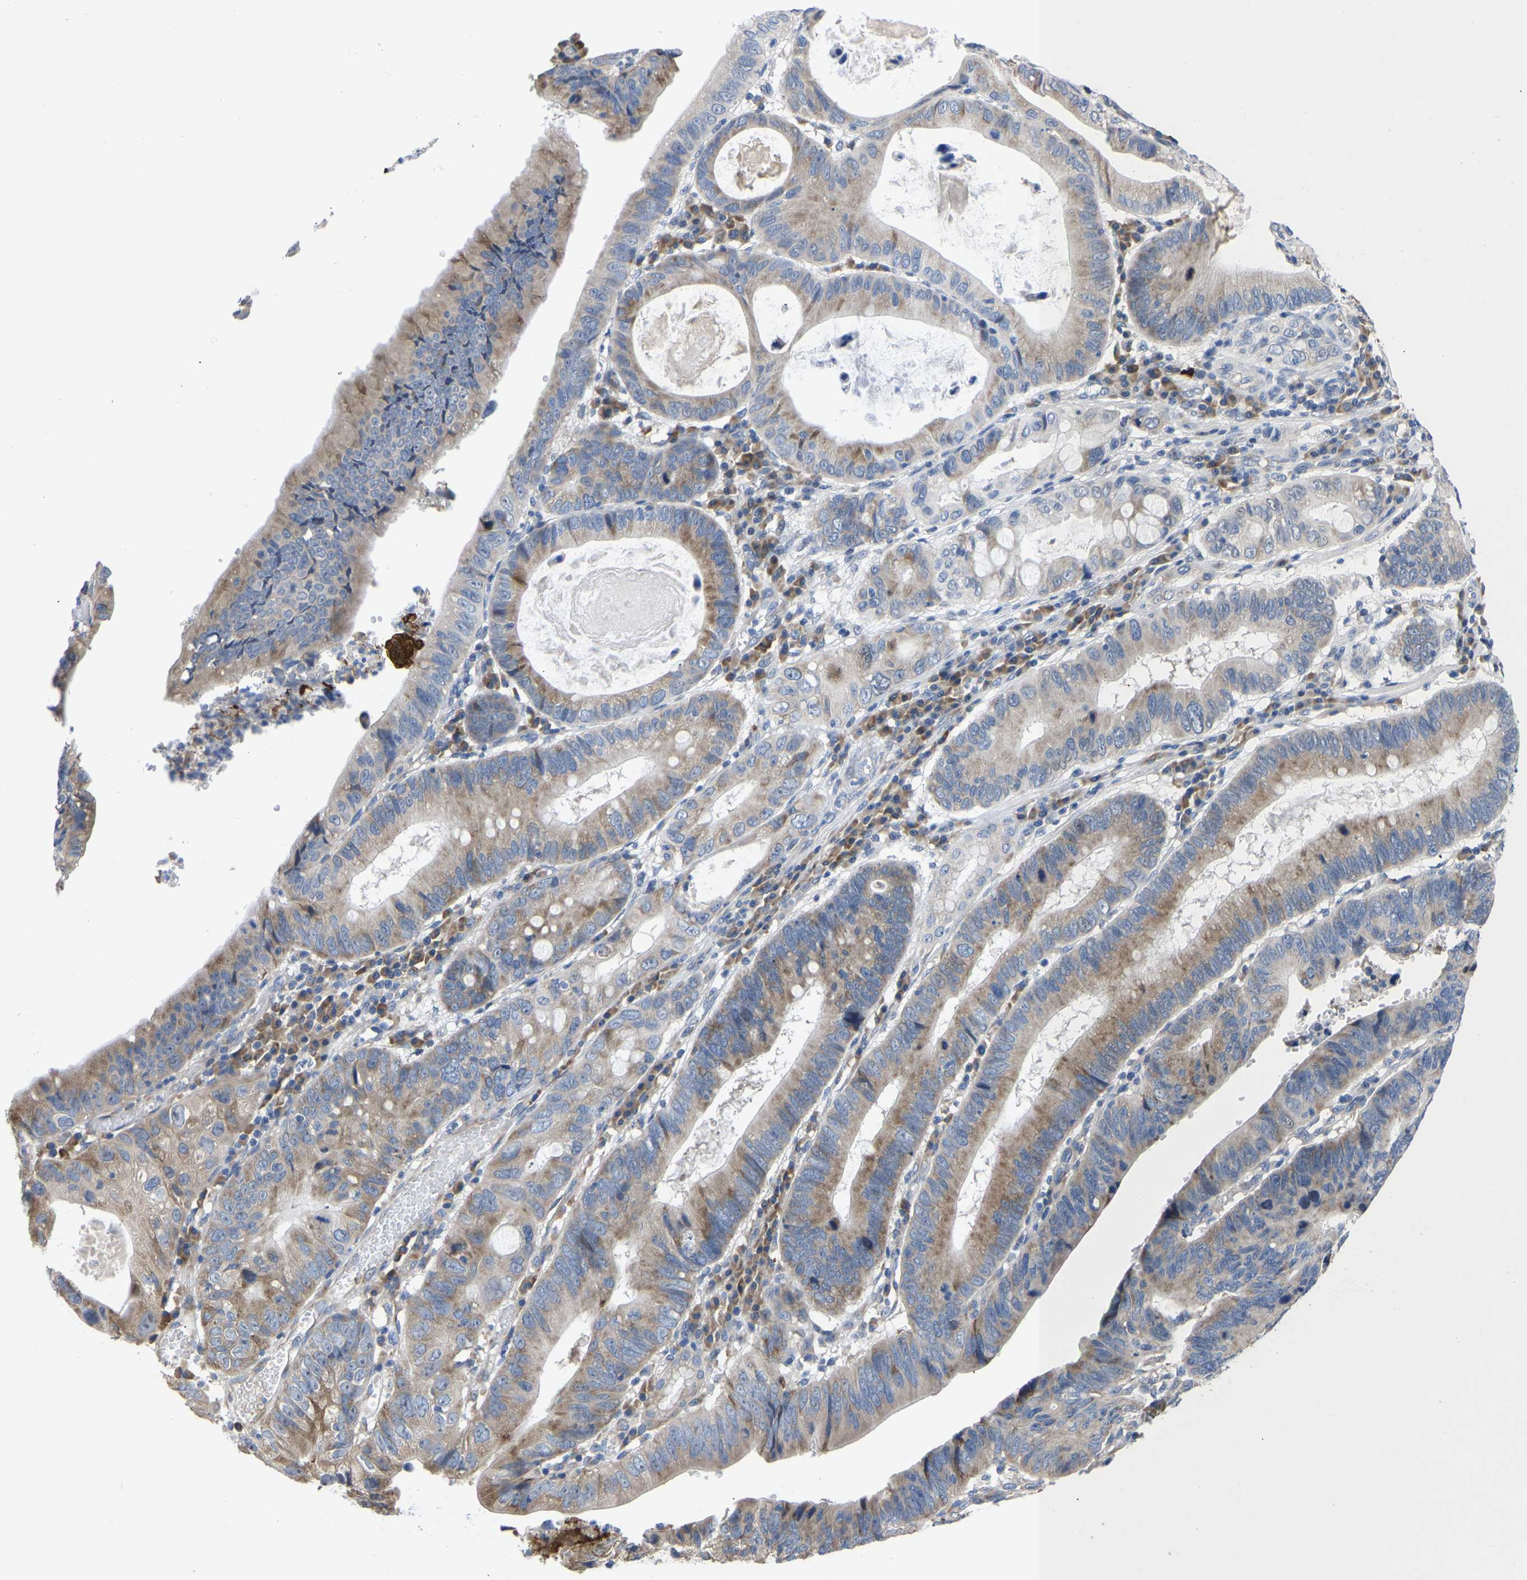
{"staining": {"intensity": "moderate", "quantity": "<25%", "location": "cytoplasmic/membranous"}, "tissue": "stomach cancer", "cell_type": "Tumor cells", "image_type": "cancer", "snomed": [{"axis": "morphology", "description": "Adenocarcinoma, NOS"}, {"axis": "topography", "description": "Stomach"}], "caption": "An immunohistochemistry micrograph of neoplastic tissue is shown. Protein staining in brown highlights moderate cytoplasmic/membranous positivity in stomach cancer within tumor cells.", "gene": "ABCA10", "patient": {"sex": "male", "age": 59}}